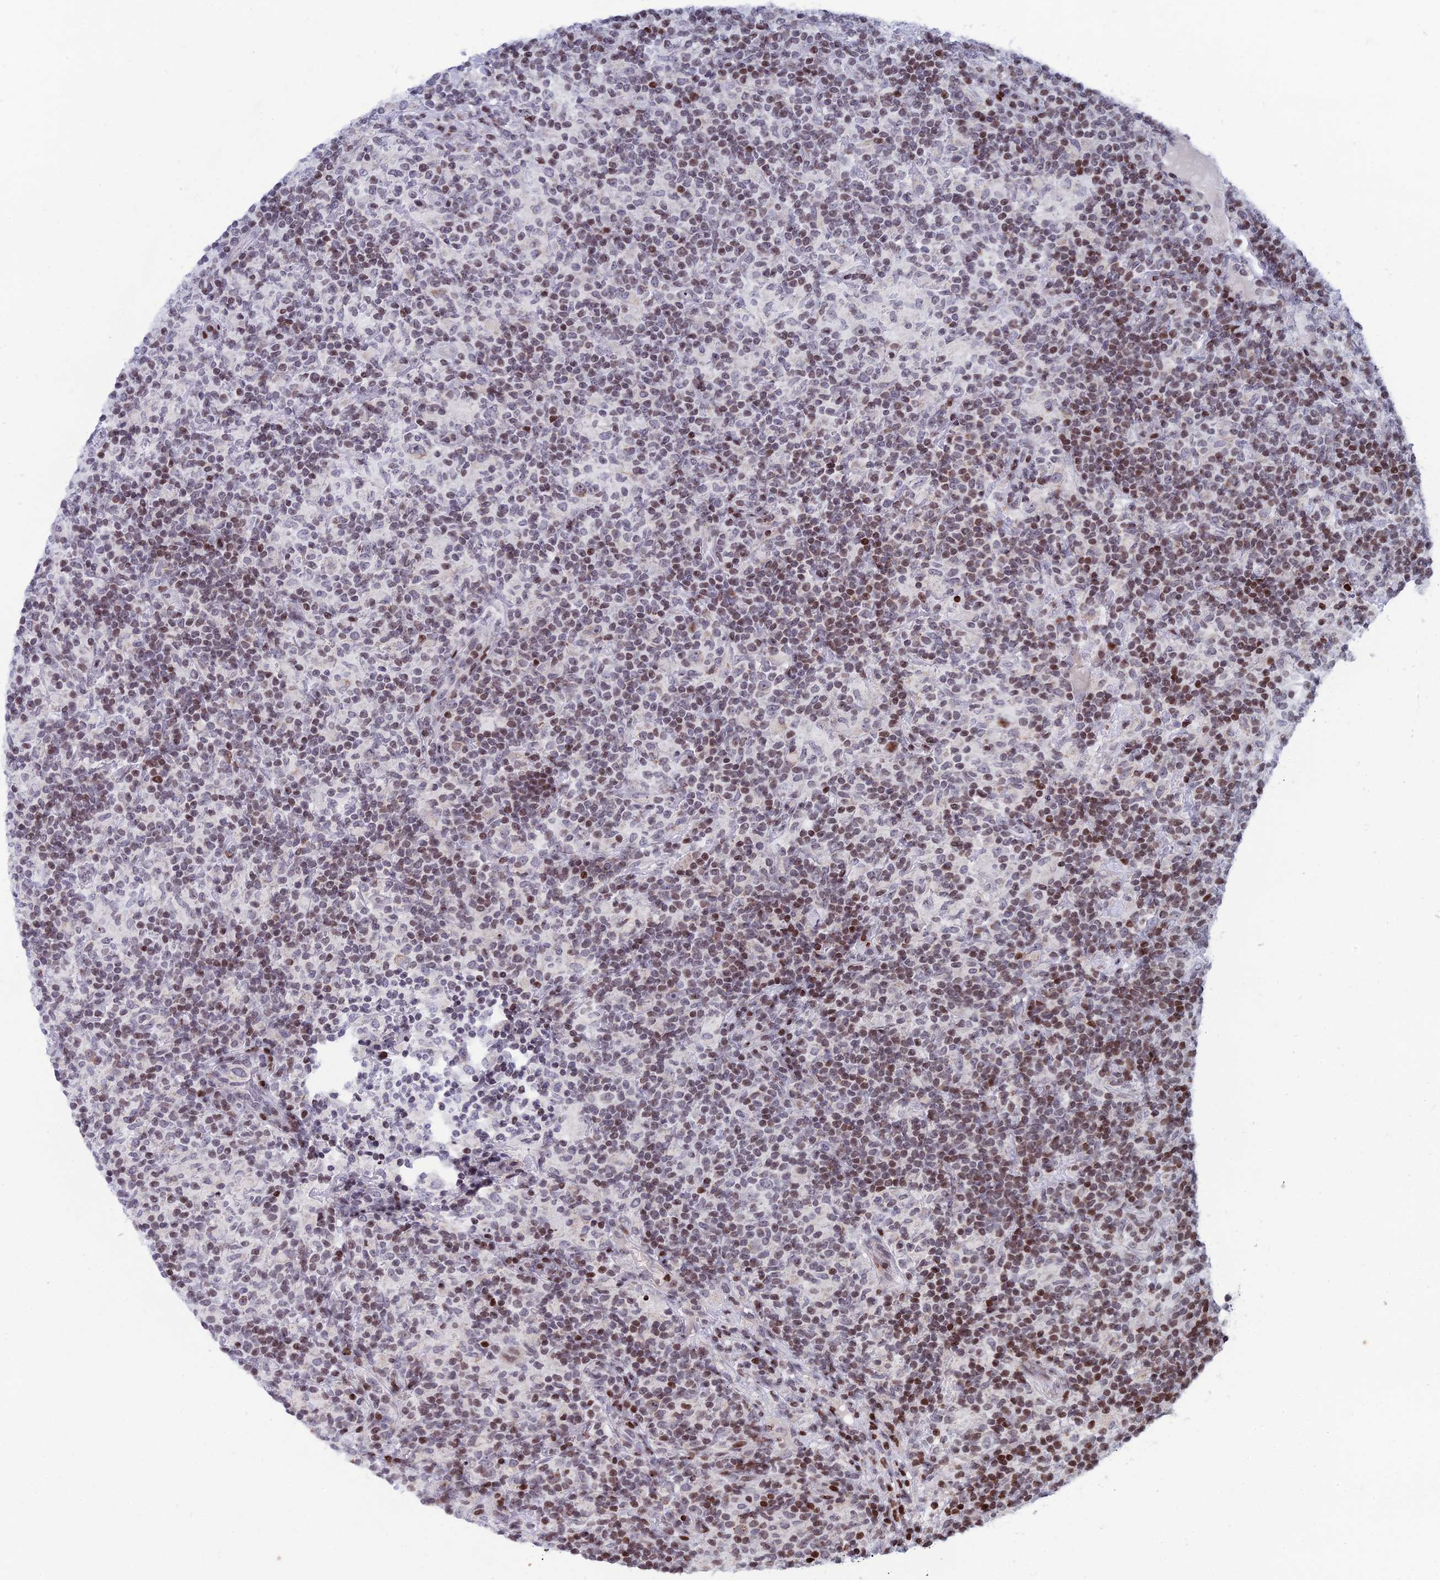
{"staining": {"intensity": "moderate", "quantity": "<25%", "location": "cytoplasmic/membranous,nuclear"}, "tissue": "lymphoma", "cell_type": "Tumor cells", "image_type": "cancer", "snomed": [{"axis": "morphology", "description": "Hodgkin's disease, NOS"}, {"axis": "topography", "description": "Lymph node"}], "caption": "About <25% of tumor cells in human Hodgkin's disease demonstrate moderate cytoplasmic/membranous and nuclear protein expression as visualized by brown immunohistochemical staining.", "gene": "AFF3", "patient": {"sex": "male", "age": 70}}